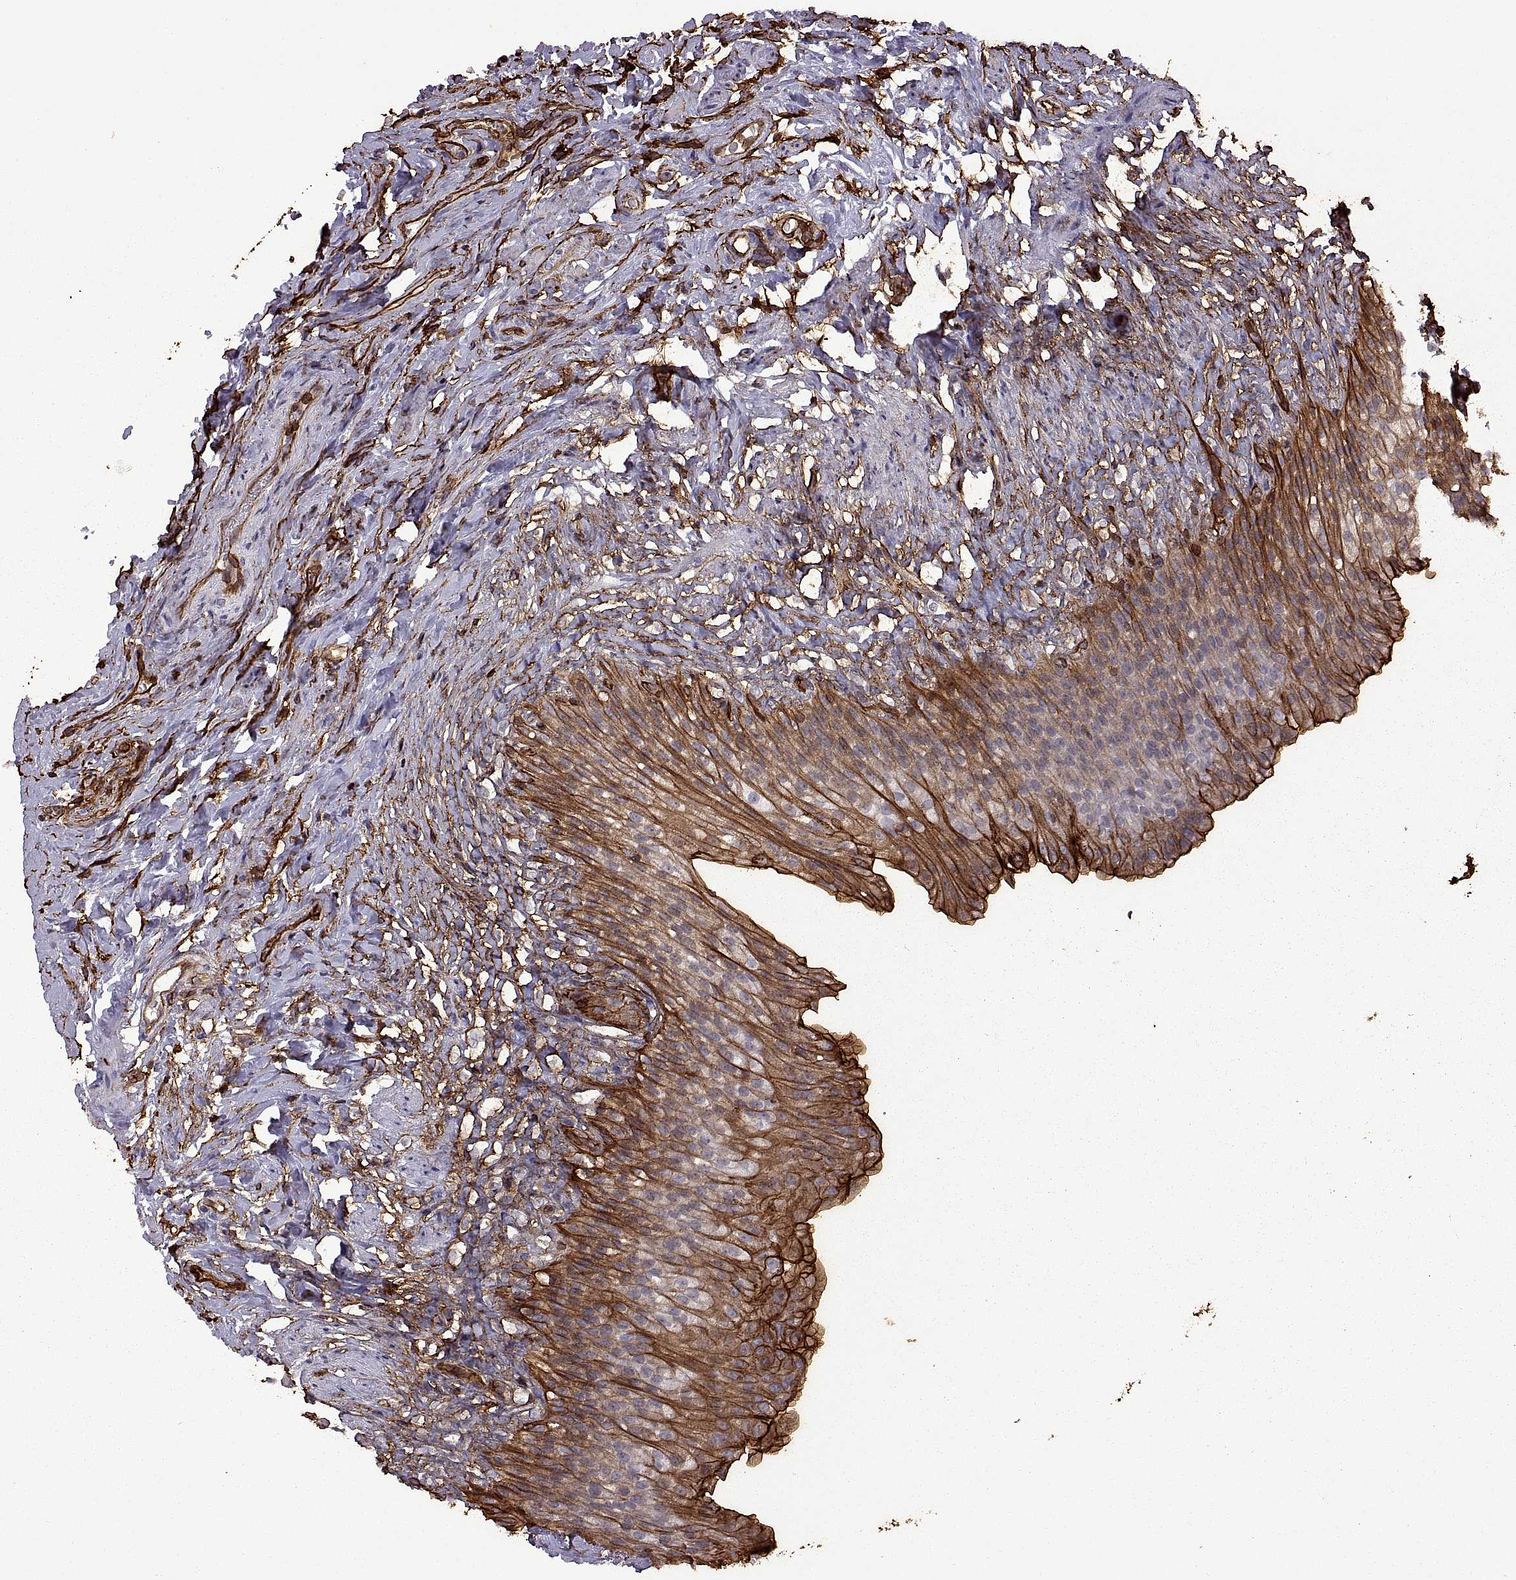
{"staining": {"intensity": "strong", "quantity": "25%-75%", "location": "cytoplasmic/membranous"}, "tissue": "urinary bladder", "cell_type": "Urothelial cells", "image_type": "normal", "snomed": [{"axis": "morphology", "description": "Normal tissue, NOS"}, {"axis": "topography", "description": "Urinary bladder"}], "caption": "IHC of normal urinary bladder demonstrates high levels of strong cytoplasmic/membranous staining in about 25%-75% of urothelial cells.", "gene": "S100A10", "patient": {"sex": "male", "age": 76}}